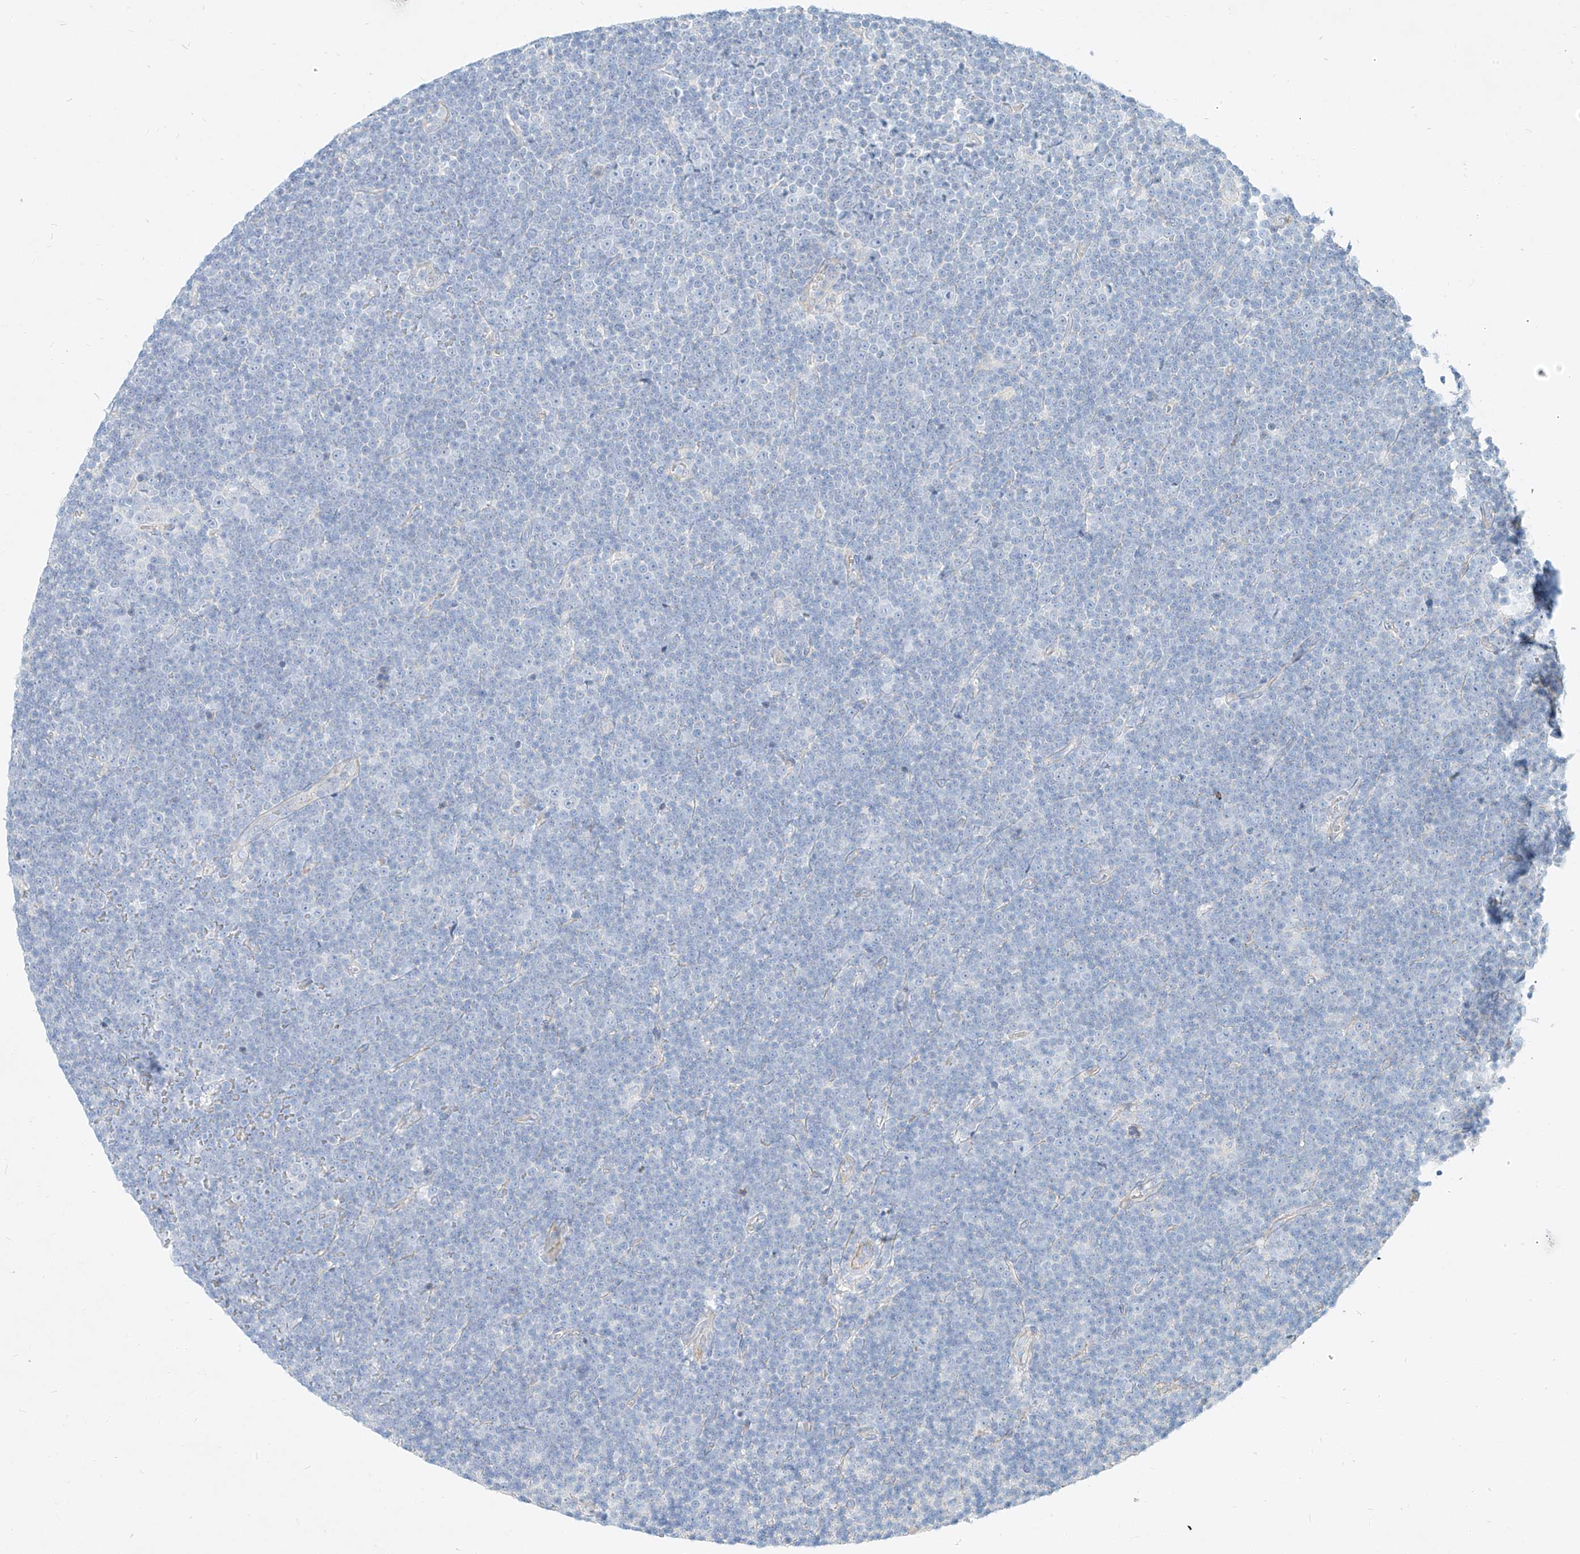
{"staining": {"intensity": "negative", "quantity": "none", "location": "none"}, "tissue": "lymphoma", "cell_type": "Tumor cells", "image_type": "cancer", "snomed": [{"axis": "morphology", "description": "Malignant lymphoma, non-Hodgkin's type, Low grade"}, {"axis": "topography", "description": "Lymph node"}], "caption": "Immunohistochemistry (IHC) photomicrograph of neoplastic tissue: low-grade malignant lymphoma, non-Hodgkin's type stained with DAB (3,3'-diaminobenzidine) displays no significant protein expression in tumor cells.", "gene": "AJM1", "patient": {"sex": "female", "age": 67}}